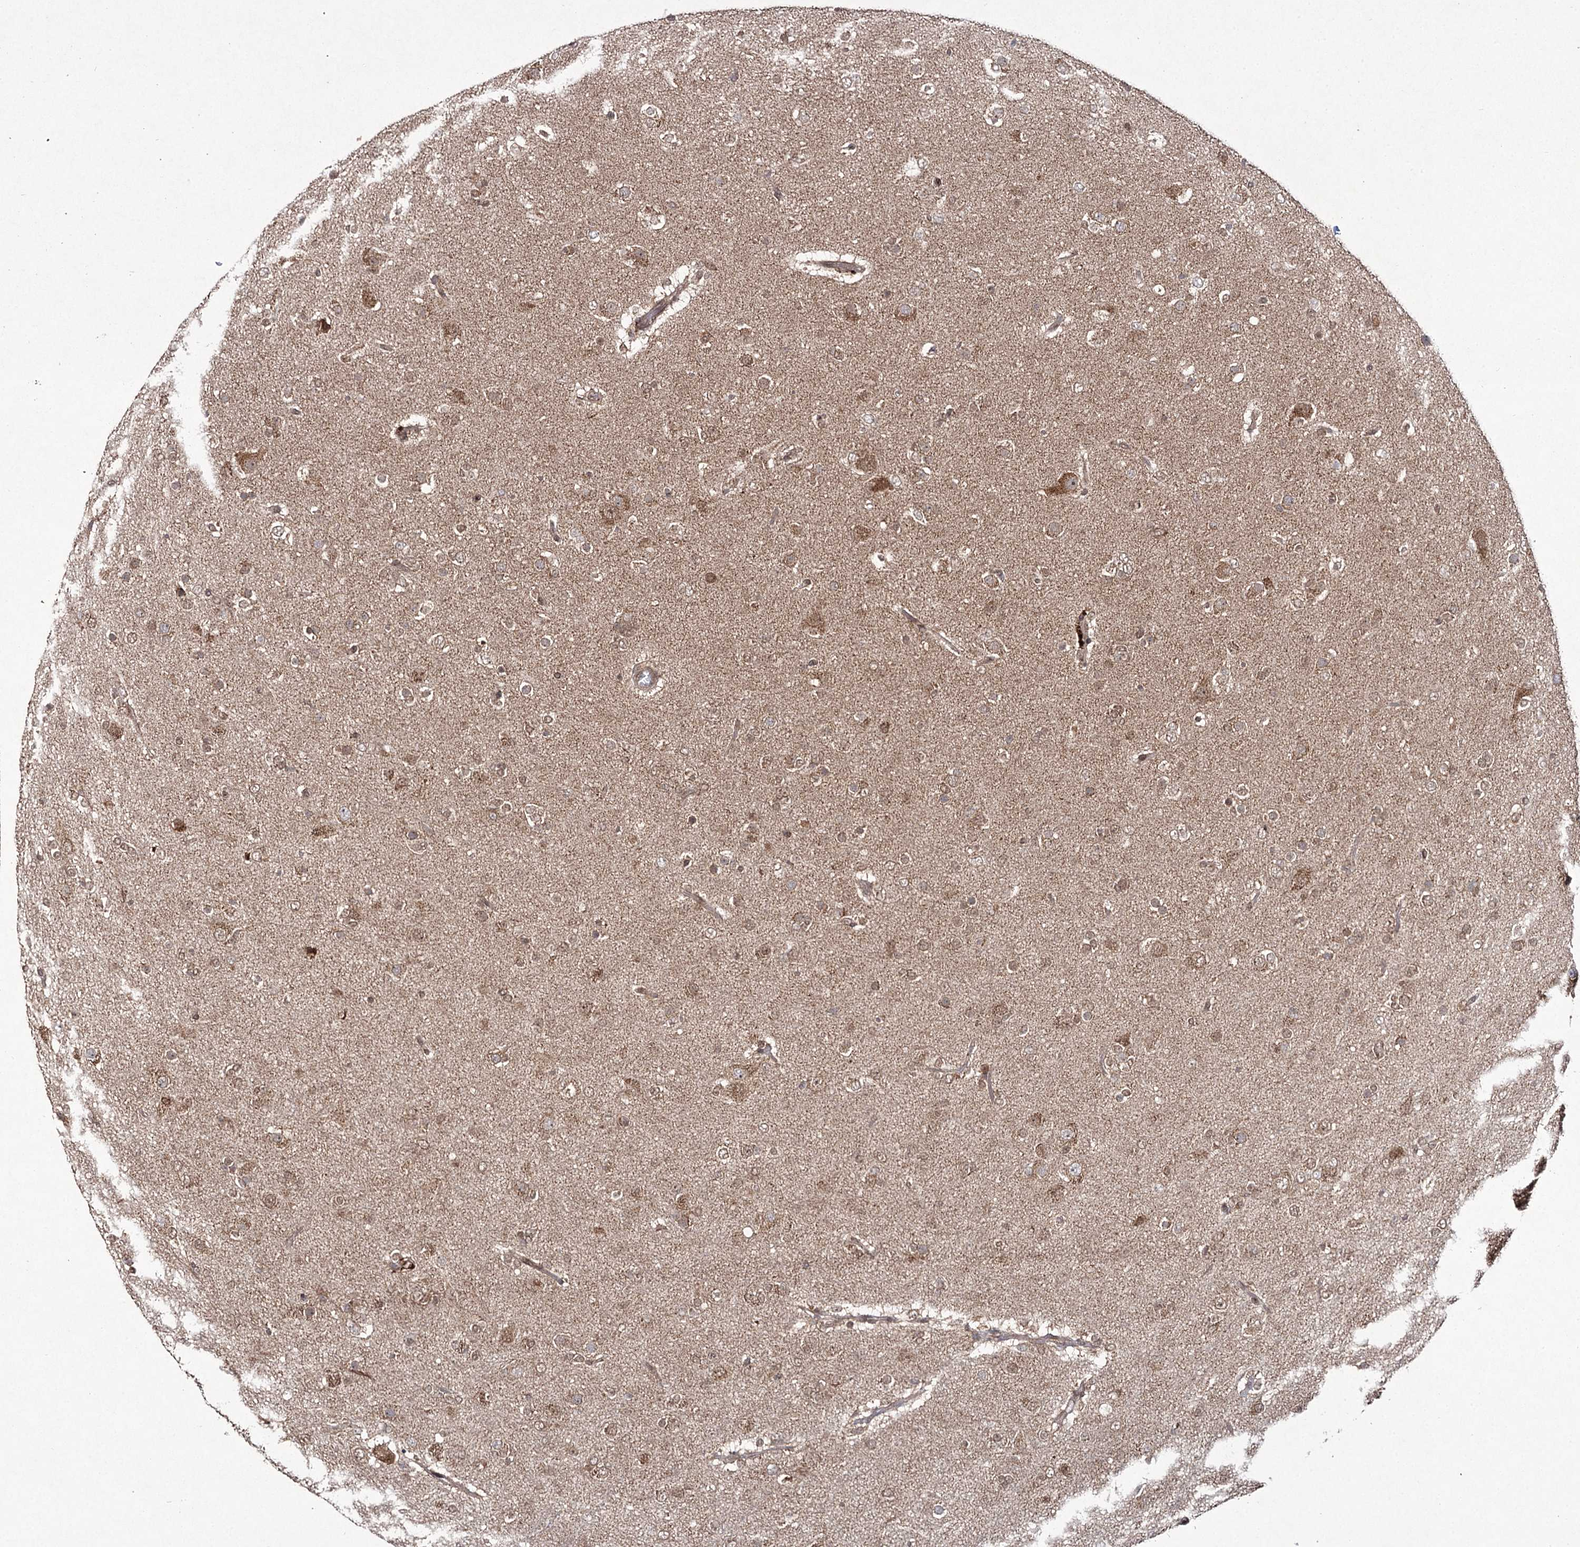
{"staining": {"intensity": "moderate", "quantity": ">75%", "location": "cytoplasmic/membranous,nuclear"}, "tissue": "glioma", "cell_type": "Tumor cells", "image_type": "cancer", "snomed": [{"axis": "morphology", "description": "Glioma, malignant, Low grade"}, {"axis": "topography", "description": "Brain"}], "caption": "Immunohistochemistry of glioma shows medium levels of moderate cytoplasmic/membranous and nuclear staining in about >75% of tumor cells.", "gene": "TRNT1", "patient": {"sex": "male", "age": 65}}